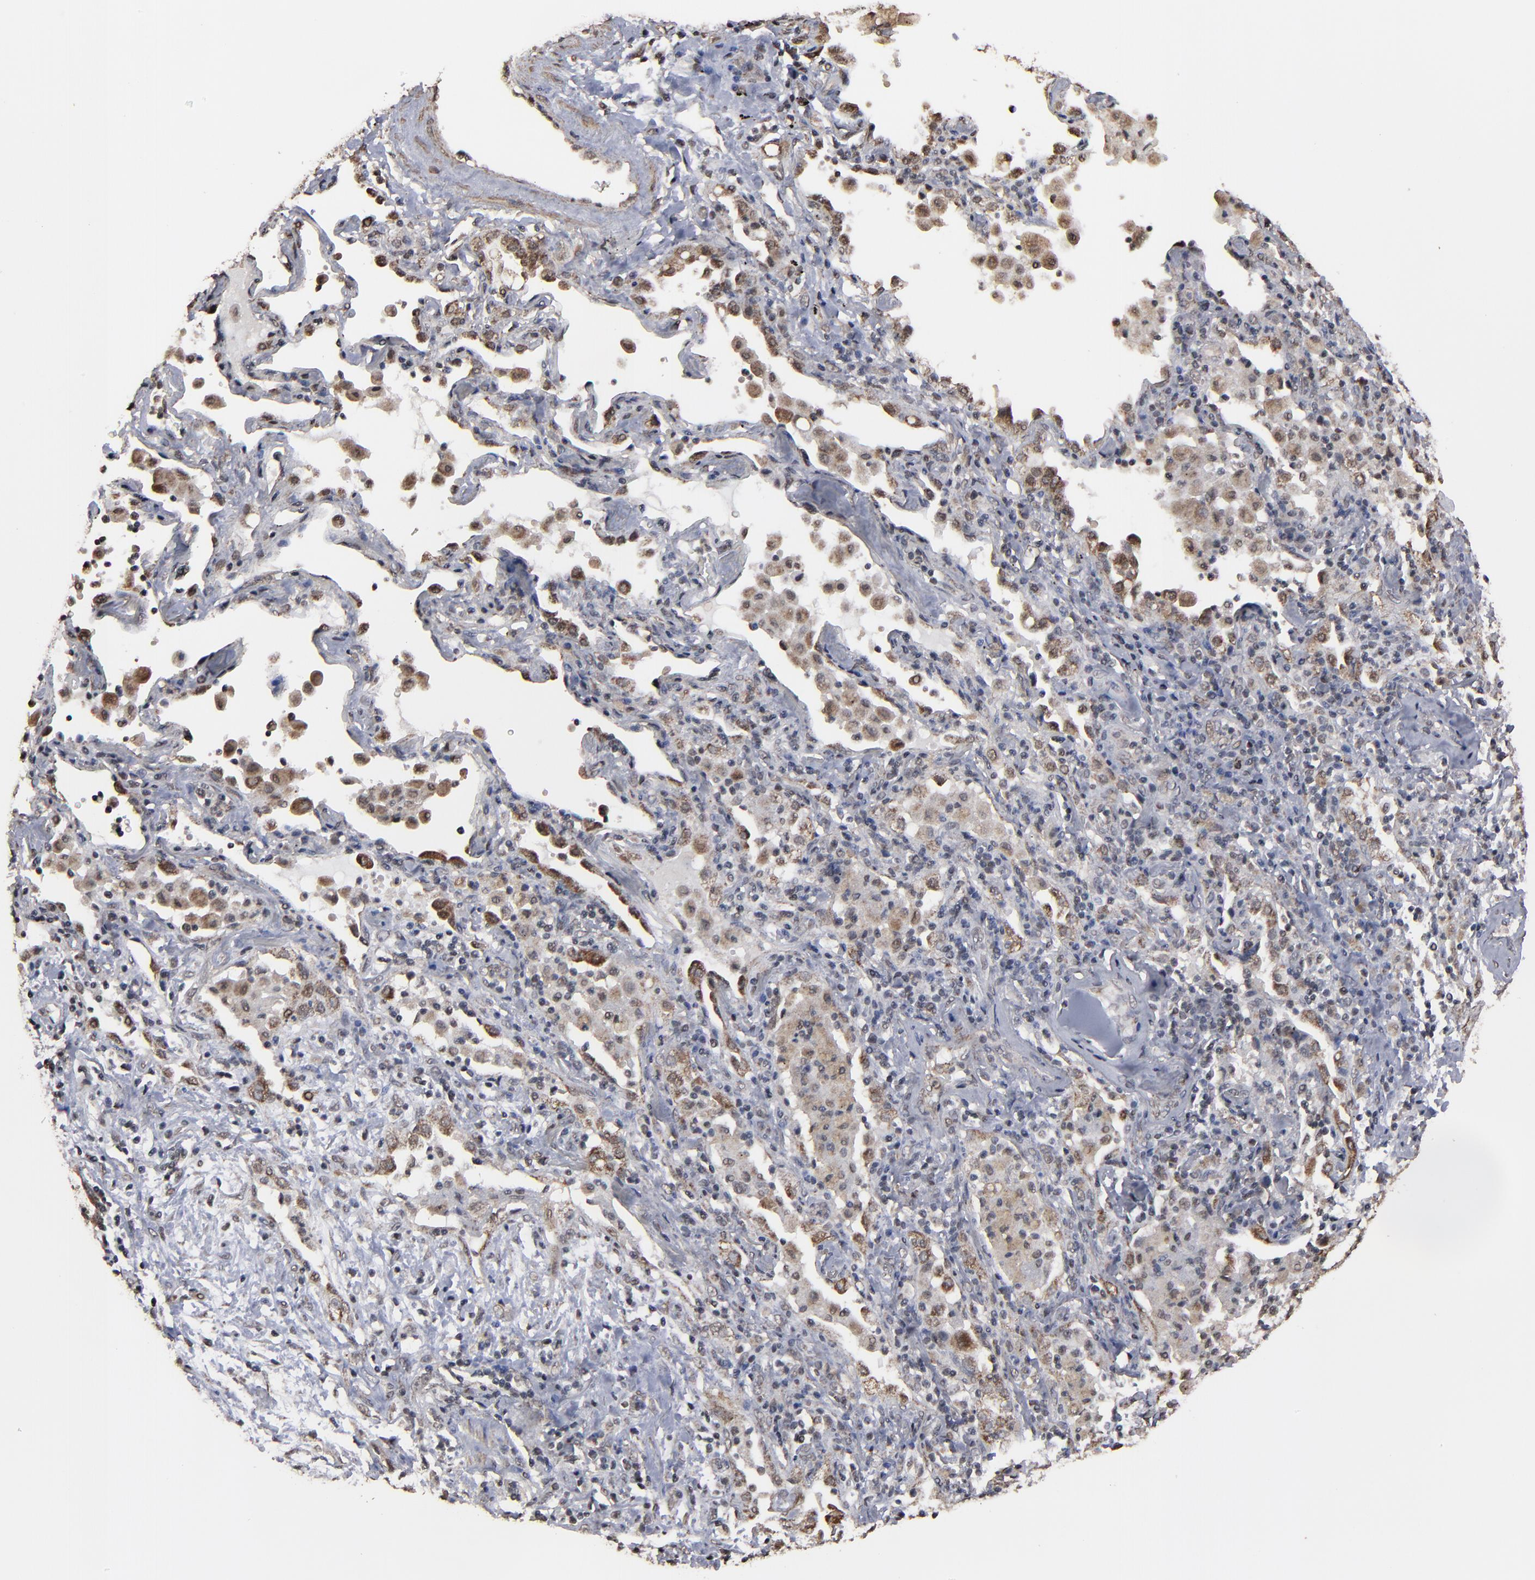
{"staining": {"intensity": "weak", "quantity": "25%-75%", "location": "cytoplasmic/membranous,nuclear"}, "tissue": "lung cancer", "cell_type": "Tumor cells", "image_type": "cancer", "snomed": [{"axis": "morphology", "description": "Squamous cell carcinoma, NOS"}, {"axis": "topography", "description": "Lung"}], "caption": "IHC (DAB (3,3'-diaminobenzidine)) staining of human lung cancer reveals weak cytoplasmic/membranous and nuclear protein expression in about 25%-75% of tumor cells.", "gene": "BNIP3", "patient": {"sex": "female", "age": 67}}